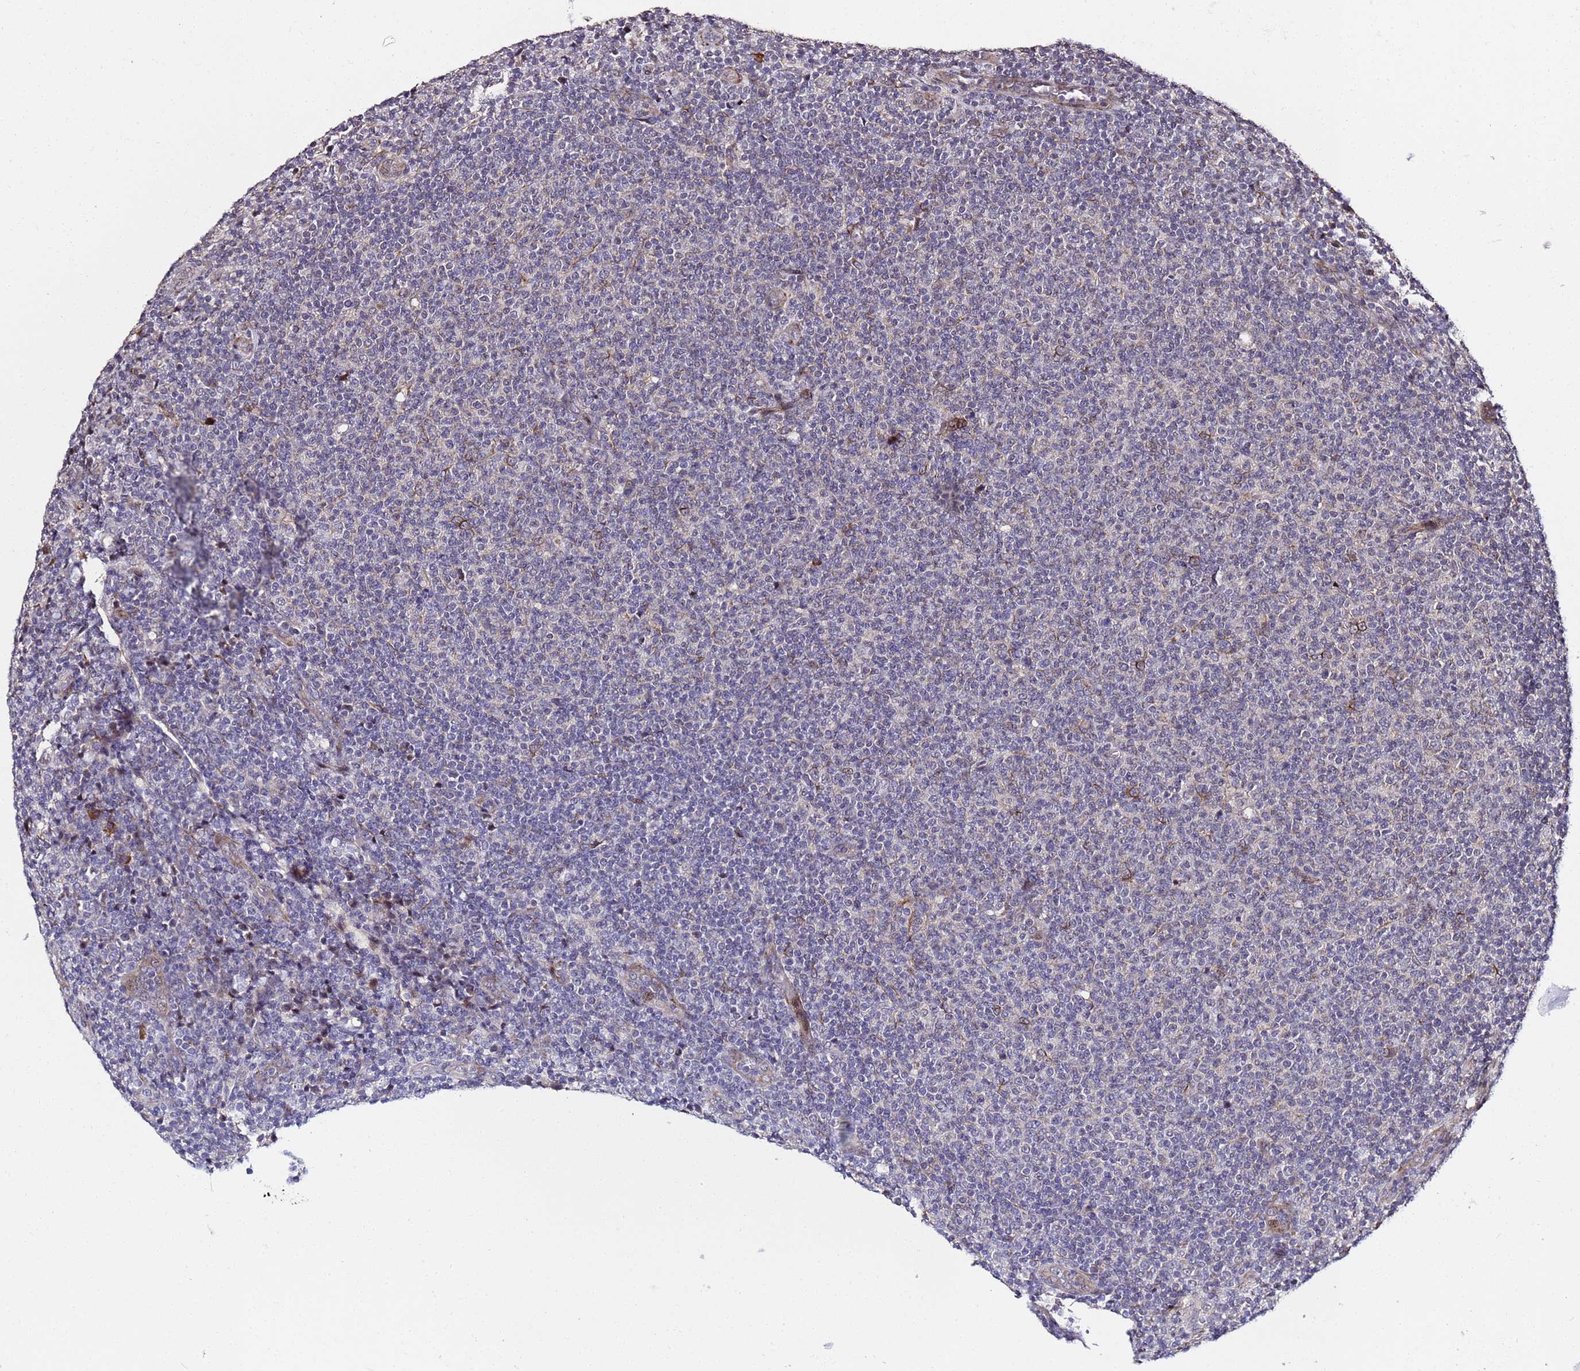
{"staining": {"intensity": "negative", "quantity": "none", "location": "none"}, "tissue": "lymphoma", "cell_type": "Tumor cells", "image_type": "cancer", "snomed": [{"axis": "morphology", "description": "Malignant lymphoma, non-Hodgkin's type, Low grade"}, {"axis": "topography", "description": "Lymph node"}], "caption": "This is an IHC micrograph of lymphoma. There is no expression in tumor cells.", "gene": "WNK4", "patient": {"sex": "male", "age": 66}}